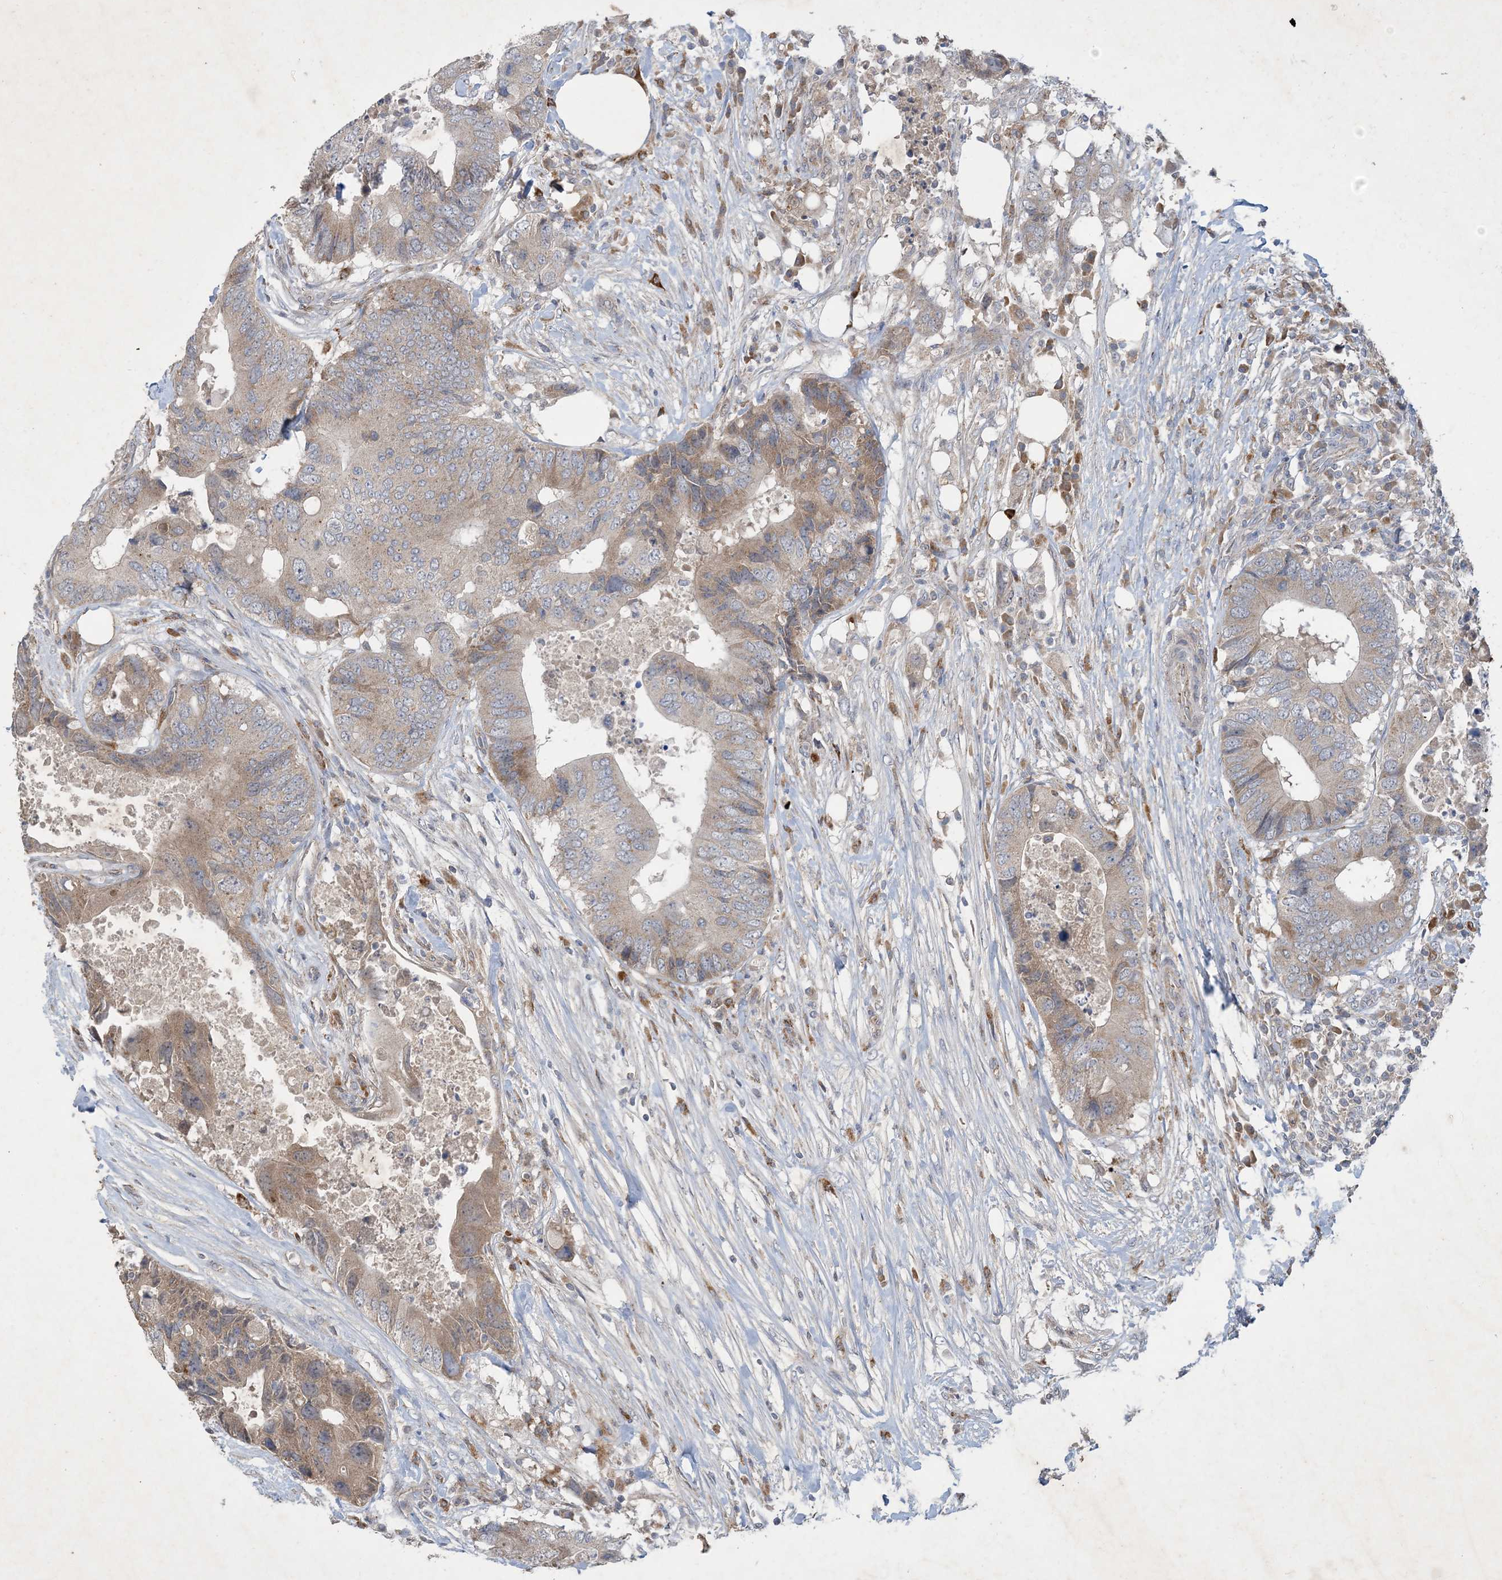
{"staining": {"intensity": "weak", "quantity": "25%-75%", "location": "cytoplasmic/membranous"}, "tissue": "colorectal cancer", "cell_type": "Tumor cells", "image_type": "cancer", "snomed": [{"axis": "morphology", "description": "Adenocarcinoma, NOS"}, {"axis": "topography", "description": "Colon"}], "caption": "Immunohistochemistry (IHC) of colorectal cancer shows low levels of weak cytoplasmic/membranous staining in approximately 25%-75% of tumor cells. The staining was performed using DAB (3,3'-diaminobenzidine) to visualize the protein expression in brown, while the nuclei were stained in blue with hematoxylin (Magnification: 20x).", "gene": "MRPS18A", "patient": {"sex": "male", "age": 71}}